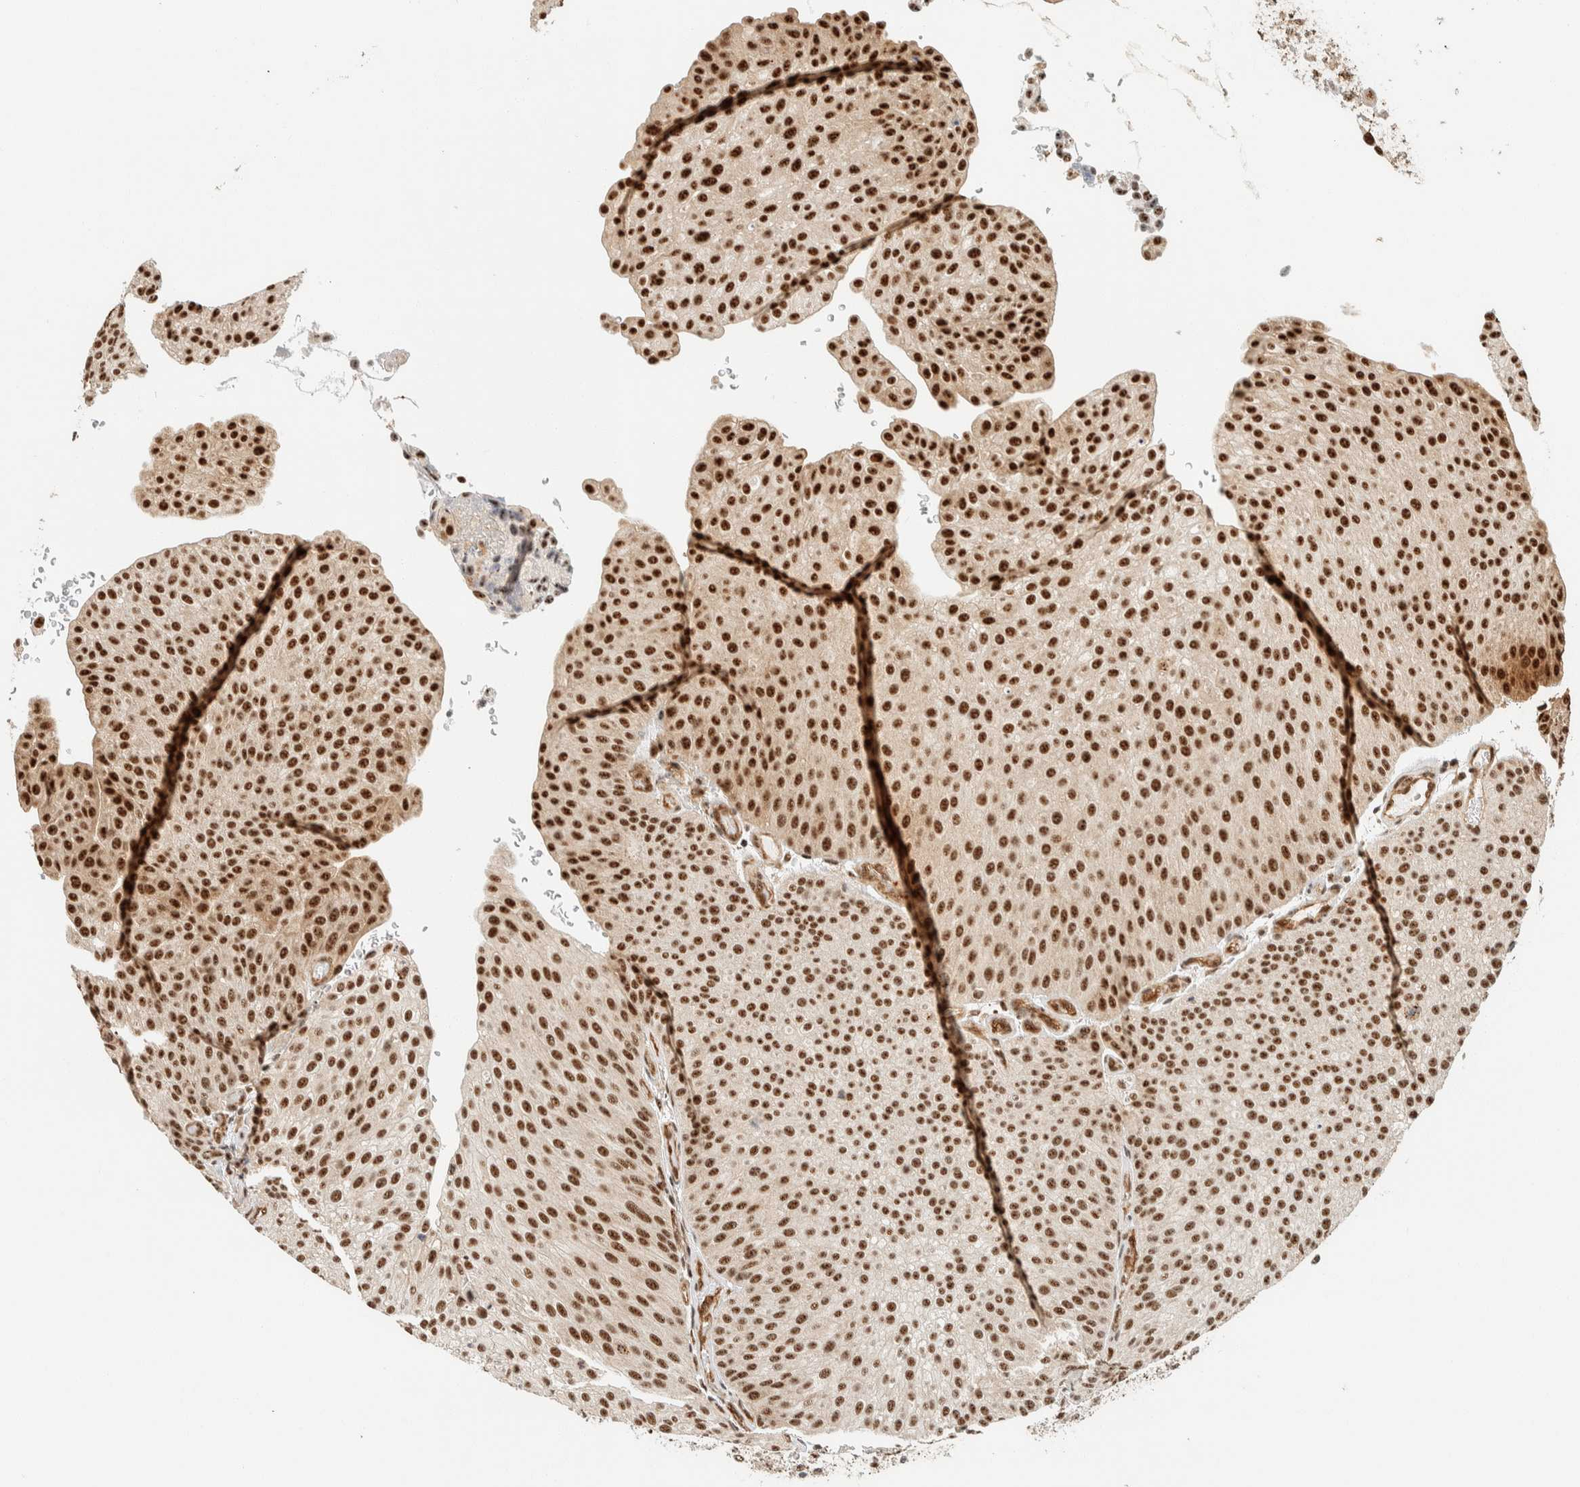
{"staining": {"intensity": "strong", "quantity": ">75%", "location": "nuclear"}, "tissue": "urothelial cancer", "cell_type": "Tumor cells", "image_type": "cancer", "snomed": [{"axis": "morphology", "description": "Urothelial carcinoma, Low grade"}, {"axis": "topography", "description": "Smooth muscle"}, {"axis": "topography", "description": "Urinary bladder"}], "caption": "Immunohistochemical staining of urothelial carcinoma (low-grade) shows high levels of strong nuclear staining in approximately >75% of tumor cells.", "gene": "SIK1", "patient": {"sex": "male", "age": 60}}